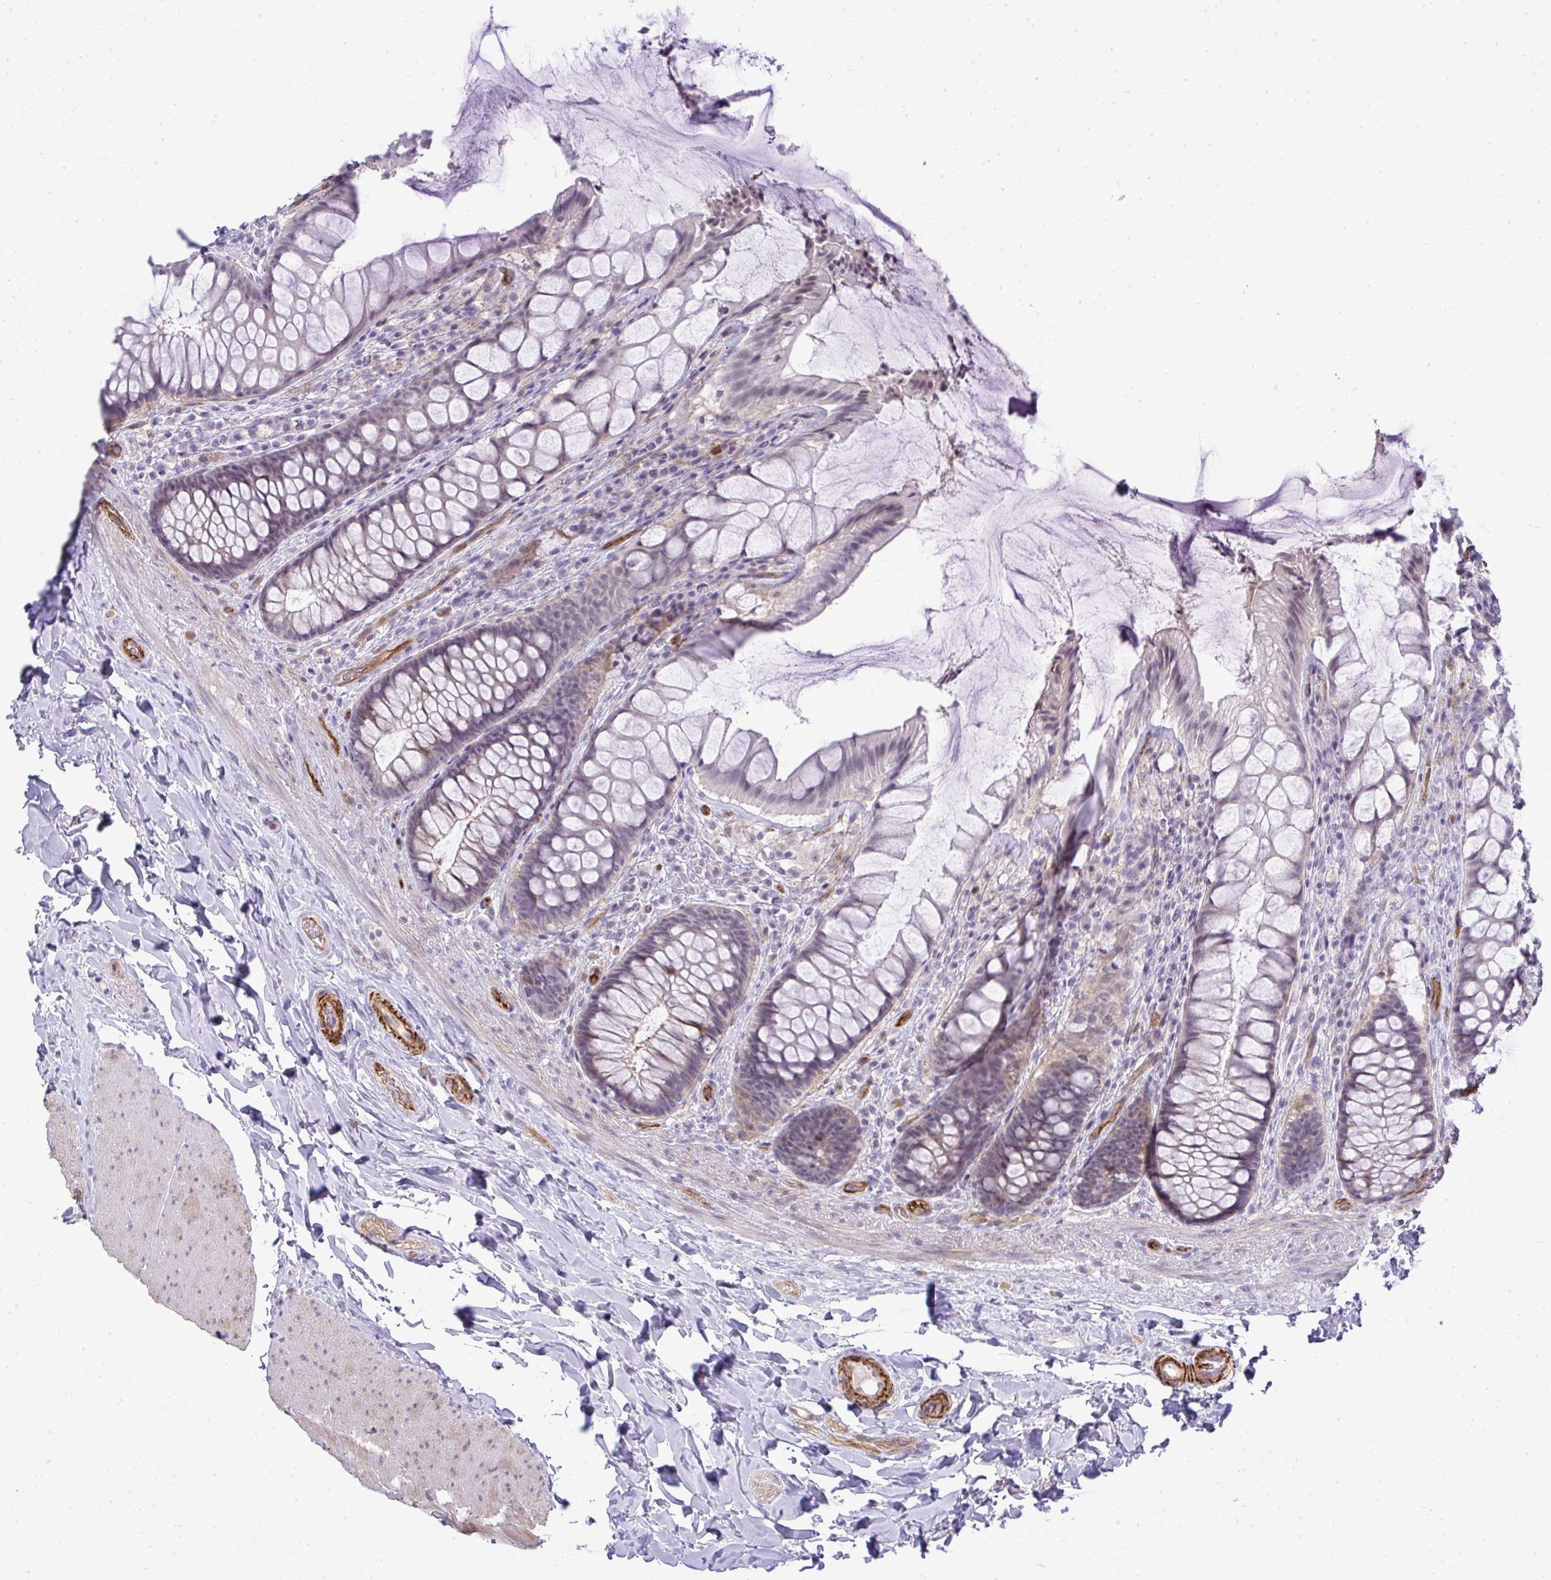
{"staining": {"intensity": "weak", "quantity": "<25%", "location": "cytoplasmic/membranous,nuclear"}, "tissue": "rectum", "cell_type": "Glandular cells", "image_type": "normal", "snomed": [{"axis": "morphology", "description": "Normal tissue, NOS"}, {"axis": "topography", "description": "Rectum"}], "caption": "Immunohistochemistry (IHC) image of unremarkable human rectum stained for a protein (brown), which reveals no positivity in glandular cells.", "gene": "UBE2S", "patient": {"sex": "female", "age": 58}}